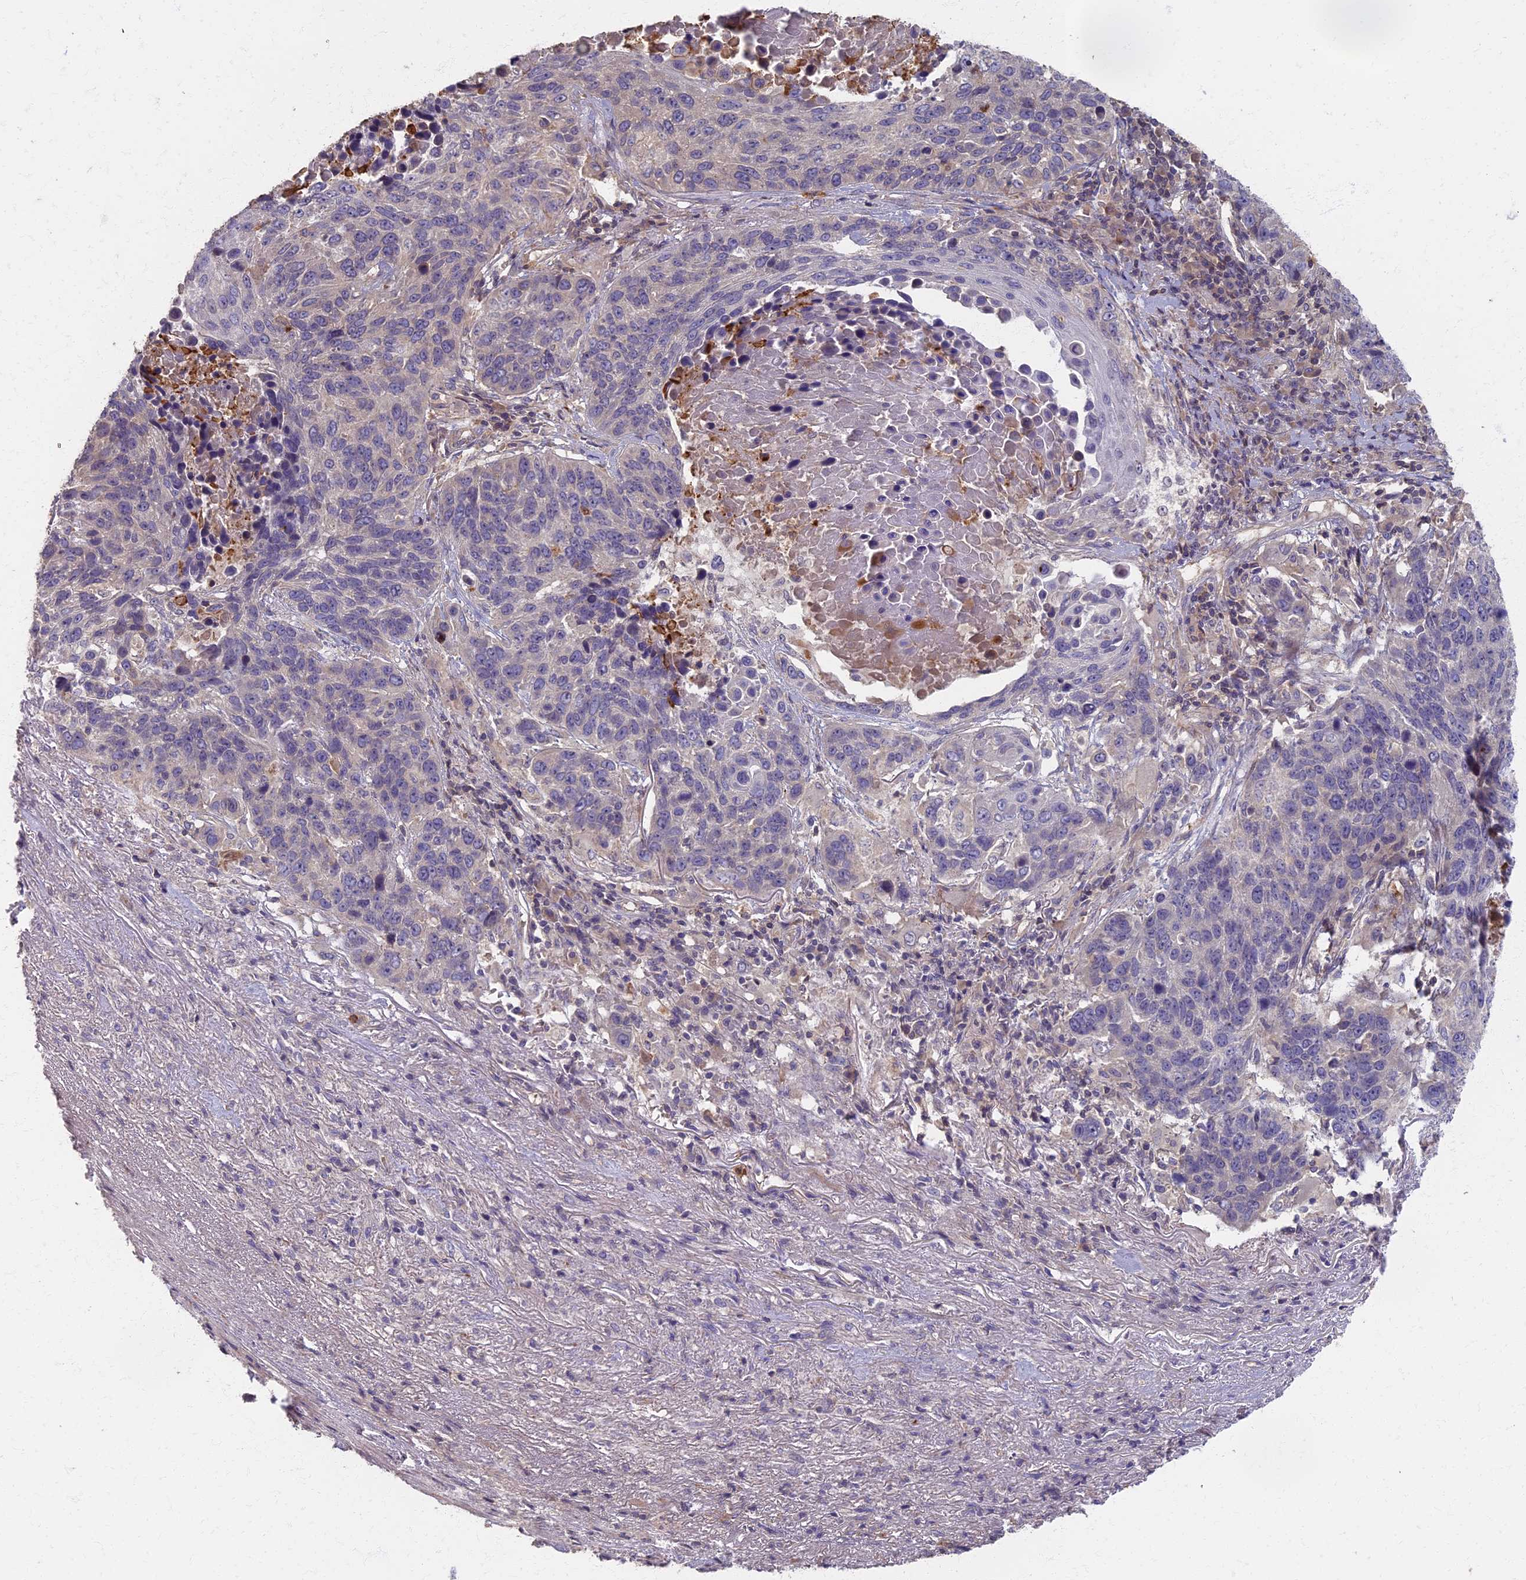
{"staining": {"intensity": "negative", "quantity": "none", "location": "none"}, "tissue": "lung cancer", "cell_type": "Tumor cells", "image_type": "cancer", "snomed": [{"axis": "morphology", "description": "Normal tissue, NOS"}, {"axis": "morphology", "description": "Squamous cell carcinoma, NOS"}, {"axis": "topography", "description": "Lymph node"}, {"axis": "topography", "description": "Lung"}], "caption": "The immunohistochemistry (IHC) micrograph has no significant positivity in tumor cells of squamous cell carcinoma (lung) tissue. (DAB IHC visualized using brightfield microscopy, high magnification).", "gene": "AP4E1", "patient": {"sex": "male", "age": 66}}